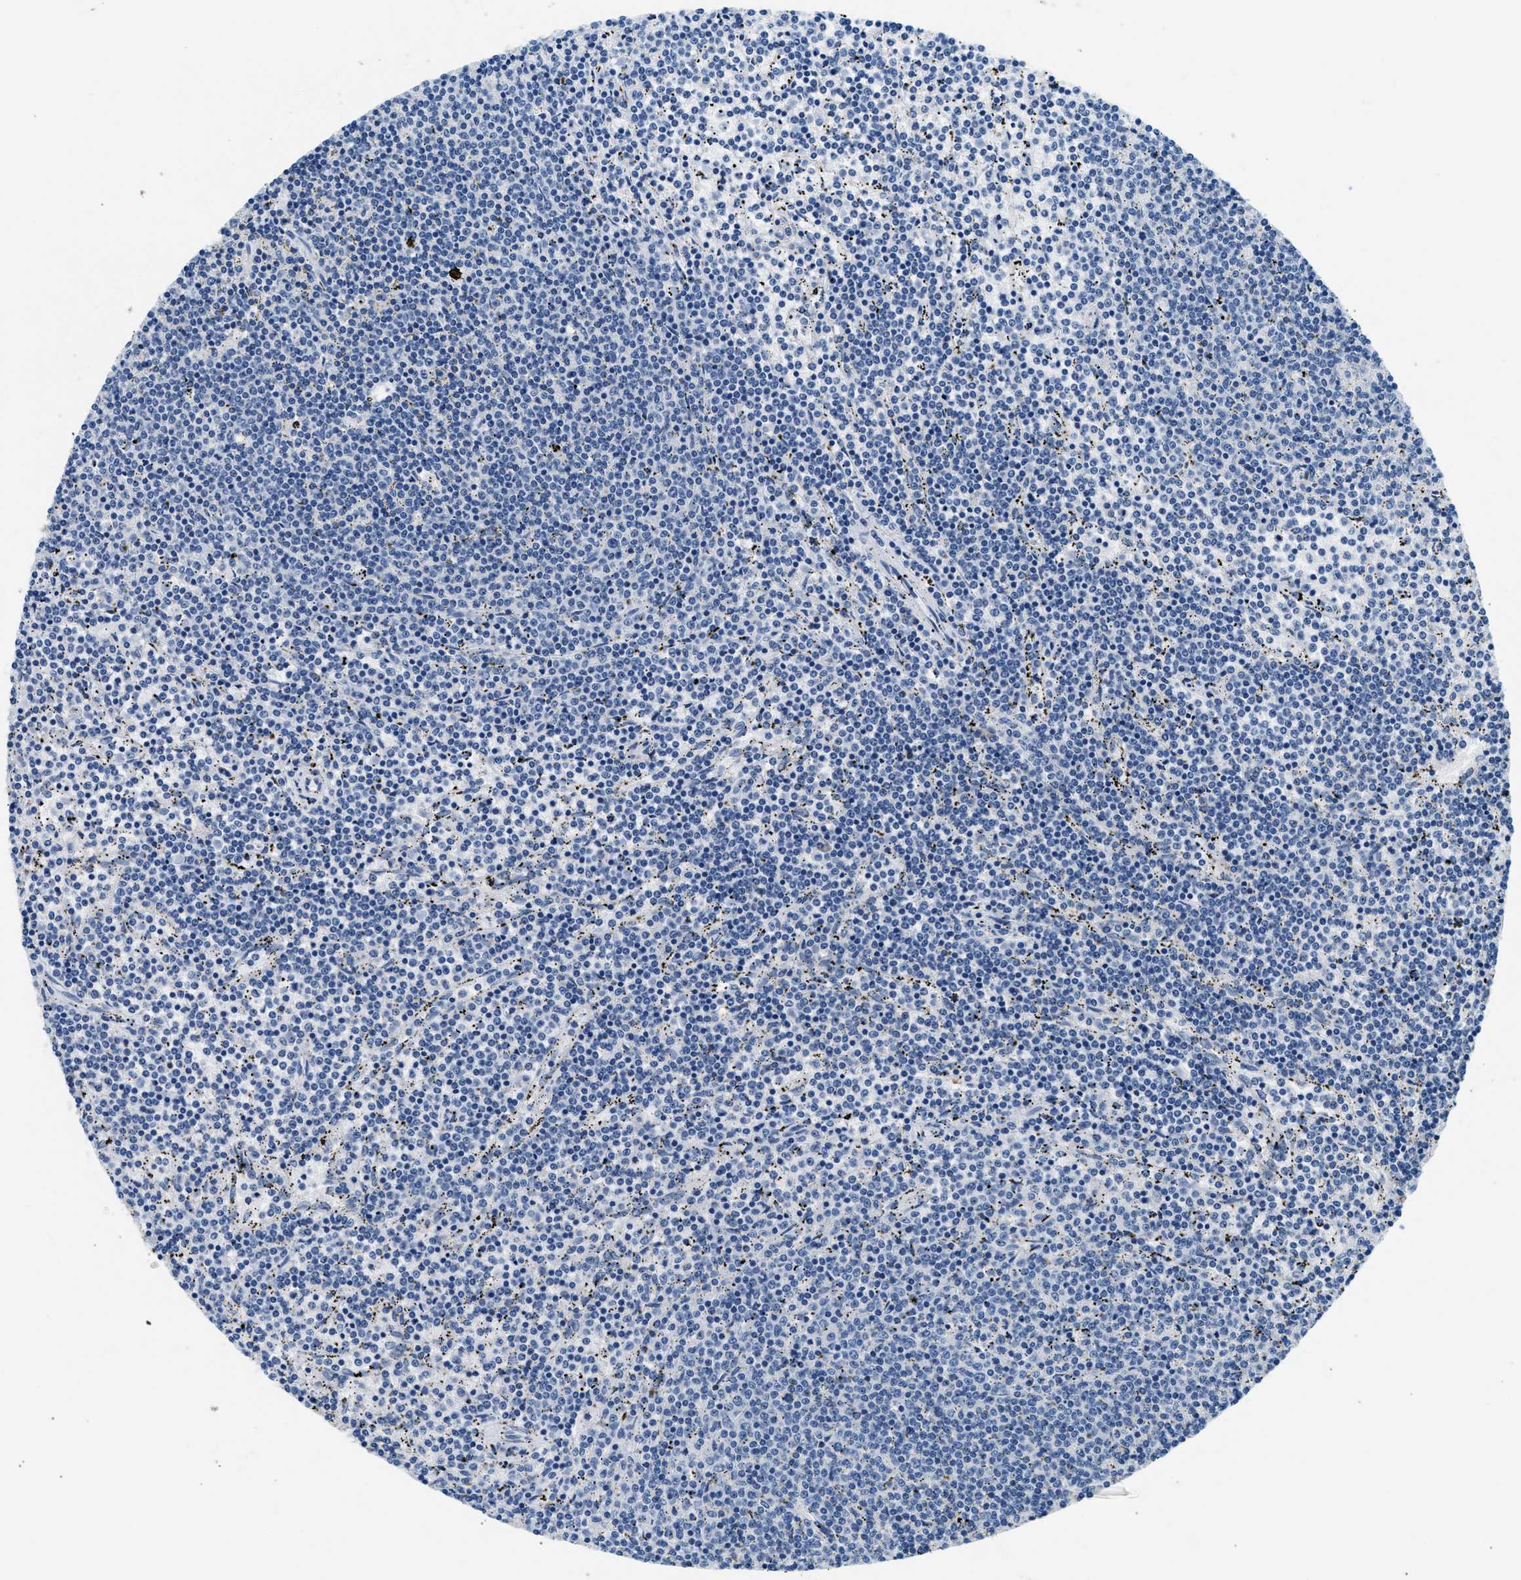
{"staining": {"intensity": "negative", "quantity": "none", "location": "none"}, "tissue": "lymphoma", "cell_type": "Tumor cells", "image_type": "cancer", "snomed": [{"axis": "morphology", "description": "Malignant lymphoma, non-Hodgkin's type, Low grade"}, {"axis": "topography", "description": "Spleen"}], "caption": "This is an immunohistochemistry photomicrograph of malignant lymphoma, non-Hodgkin's type (low-grade). There is no expression in tumor cells.", "gene": "CLDN18", "patient": {"sex": "female", "age": 50}}